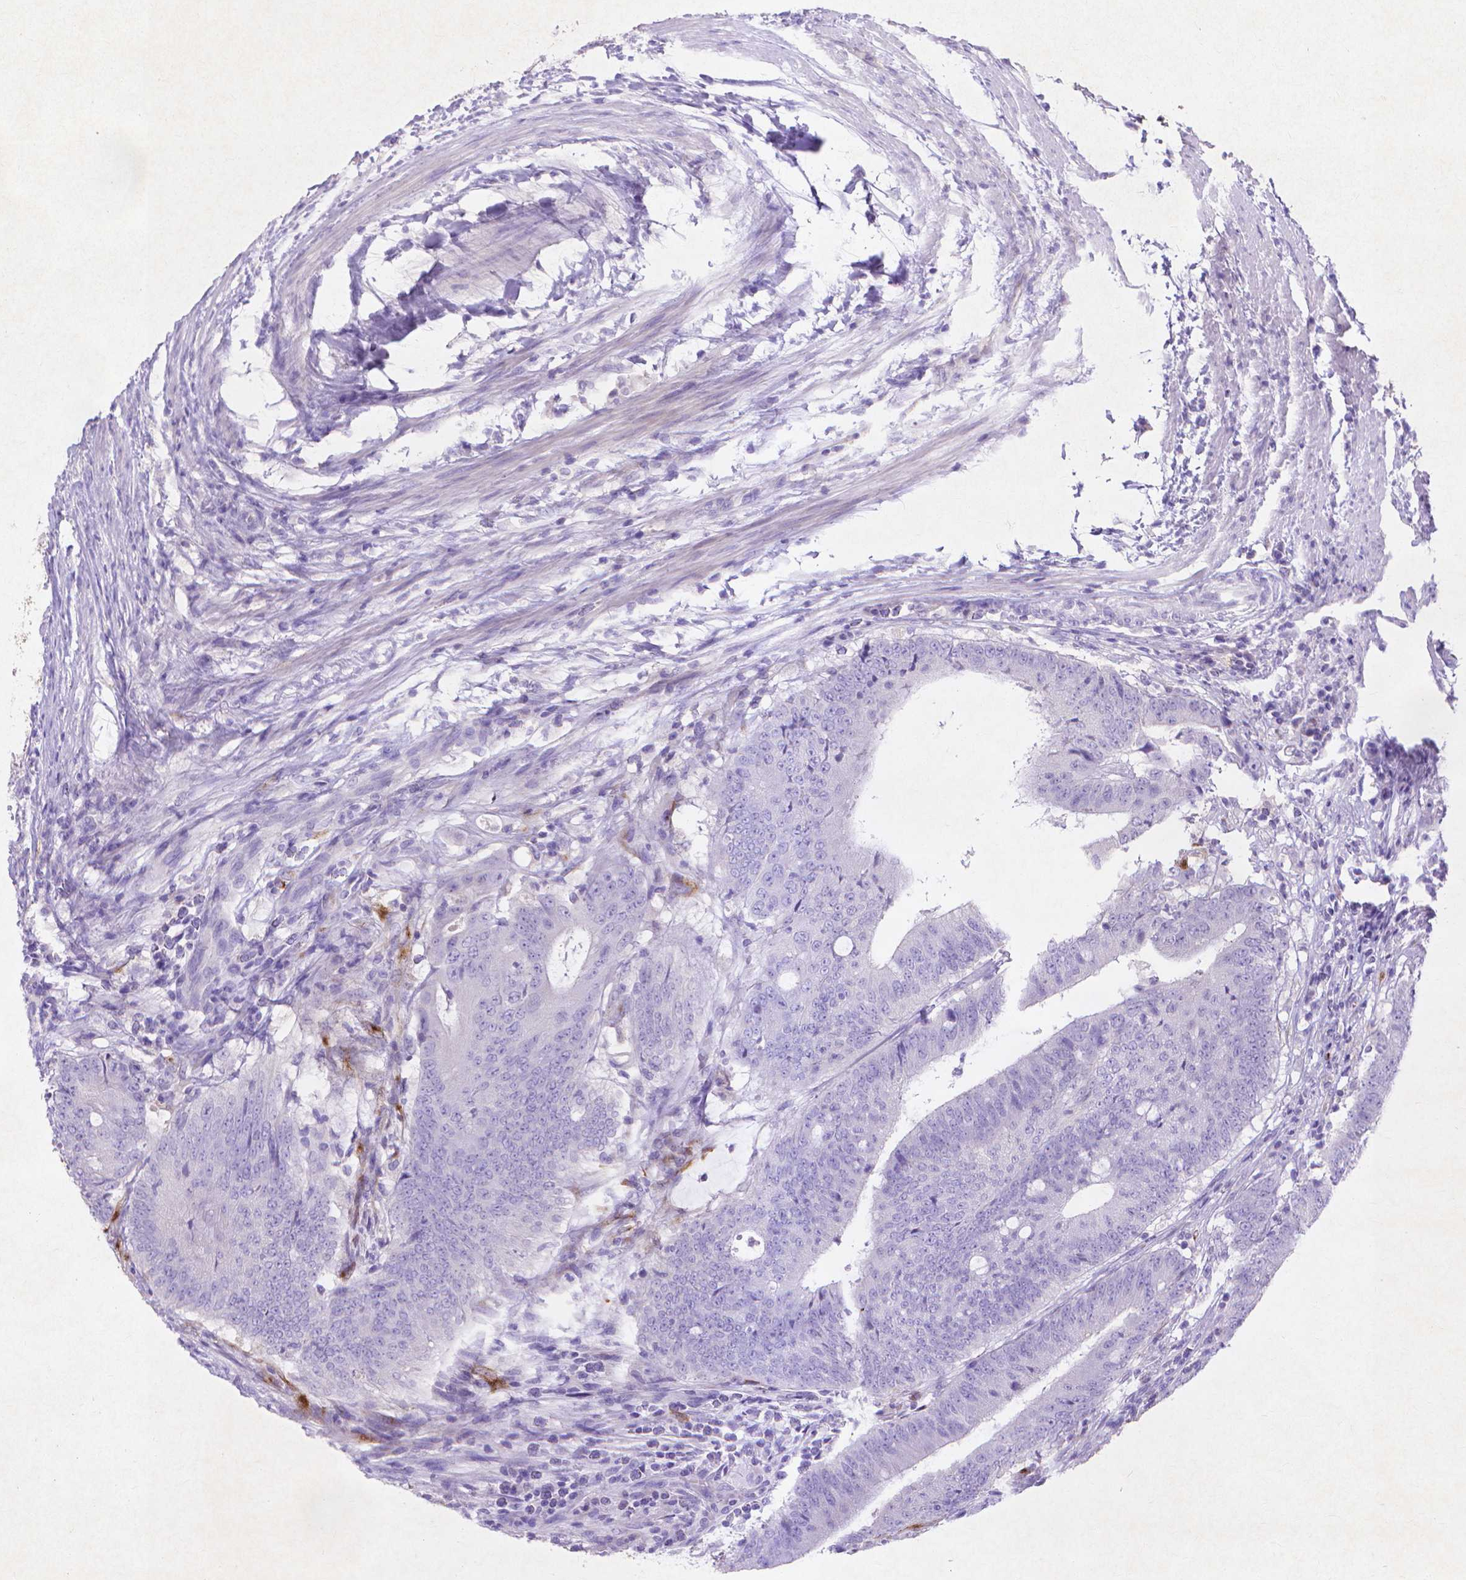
{"staining": {"intensity": "negative", "quantity": "none", "location": "none"}, "tissue": "colorectal cancer", "cell_type": "Tumor cells", "image_type": "cancer", "snomed": [{"axis": "morphology", "description": "Adenocarcinoma, NOS"}, {"axis": "topography", "description": "Colon"}], "caption": "High power microscopy micrograph of an immunohistochemistry micrograph of colorectal cancer, revealing no significant expression in tumor cells.", "gene": "MMP11", "patient": {"sex": "female", "age": 43}}